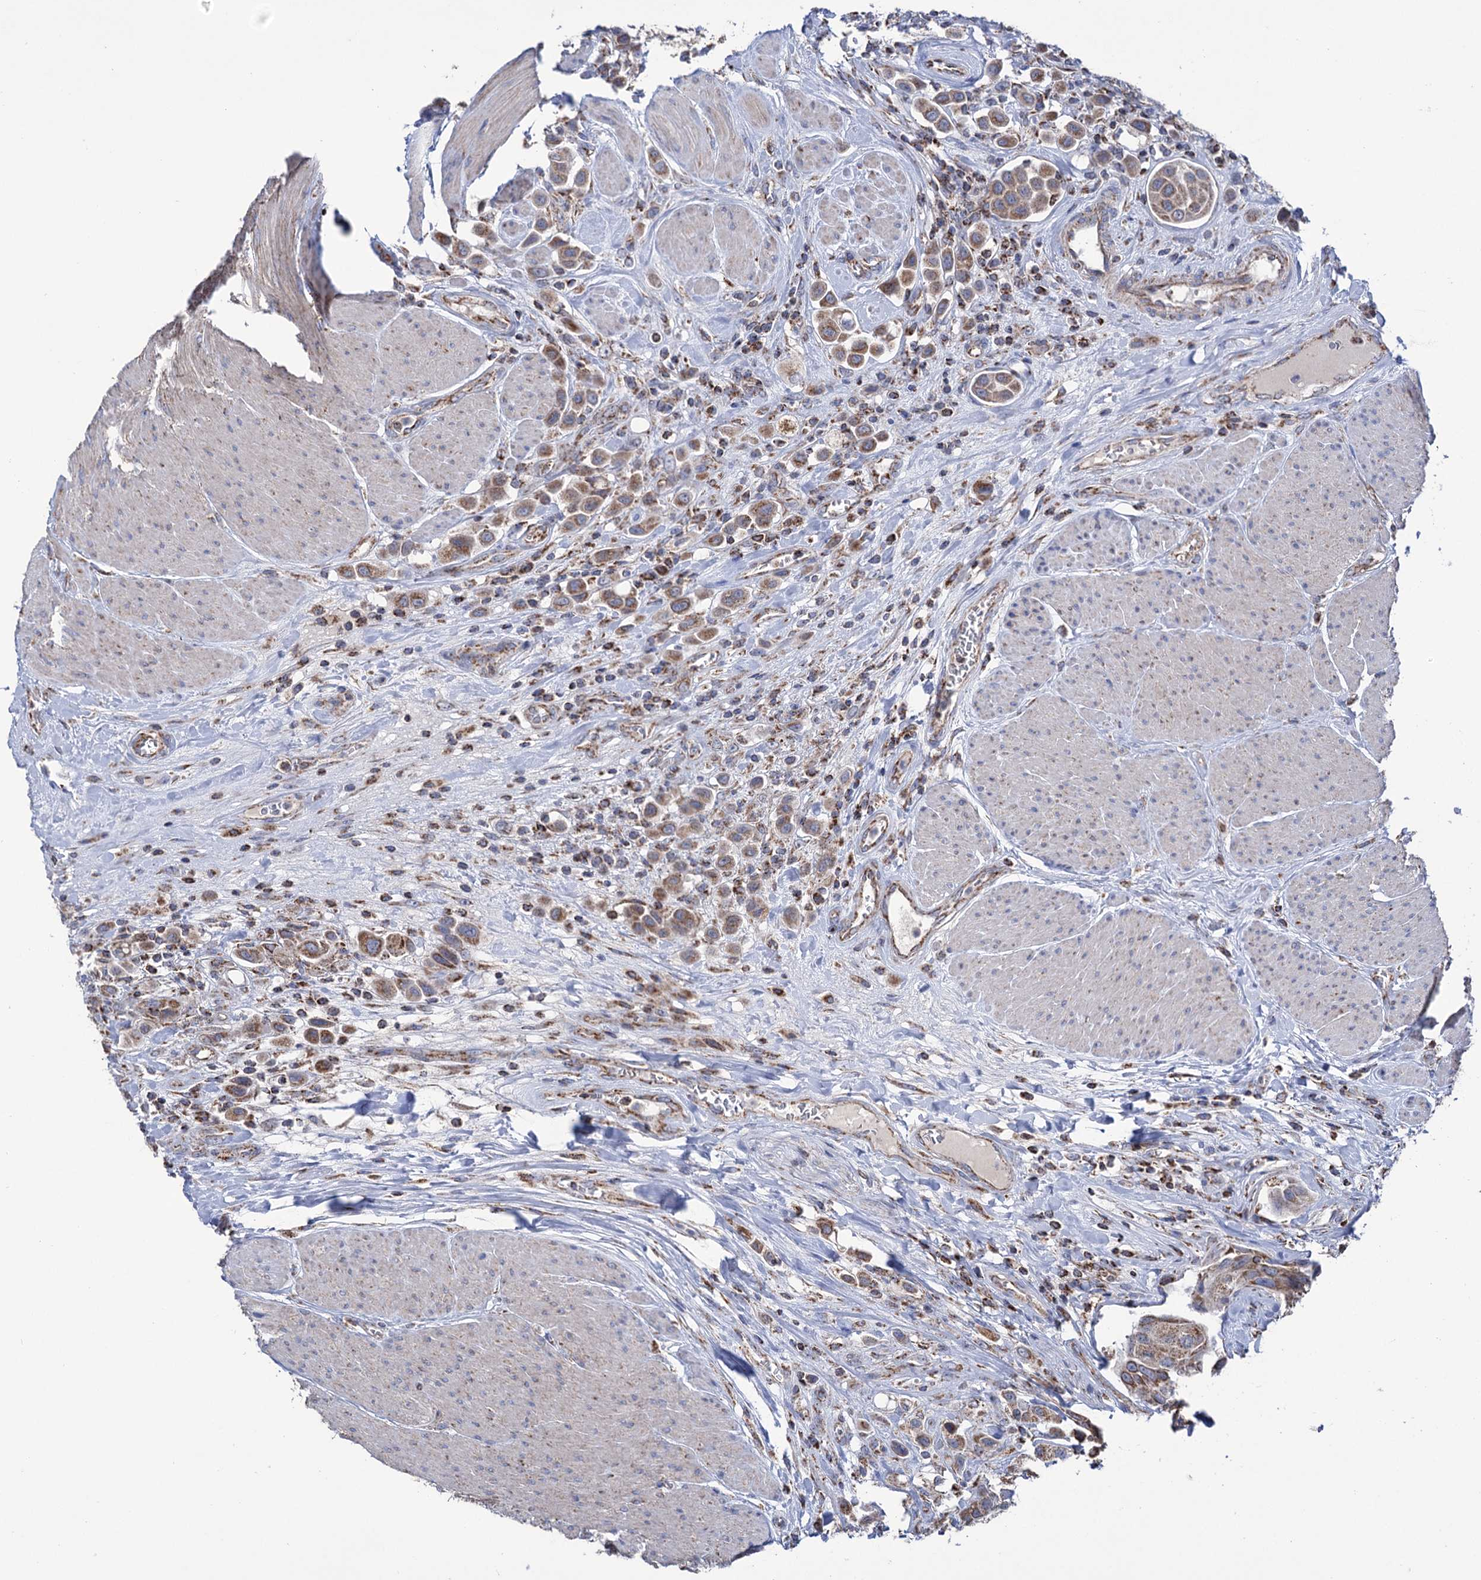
{"staining": {"intensity": "moderate", "quantity": ">75%", "location": "cytoplasmic/membranous"}, "tissue": "urothelial cancer", "cell_type": "Tumor cells", "image_type": "cancer", "snomed": [{"axis": "morphology", "description": "Urothelial carcinoma, High grade"}, {"axis": "topography", "description": "Urinary bladder"}], "caption": "Urothelial carcinoma (high-grade) was stained to show a protein in brown. There is medium levels of moderate cytoplasmic/membranous positivity in approximately >75% of tumor cells. Ihc stains the protein in brown and the nuclei are stained blue.", "gene": "ABHD10", "patient": {"sex": "male", "age": 50}}